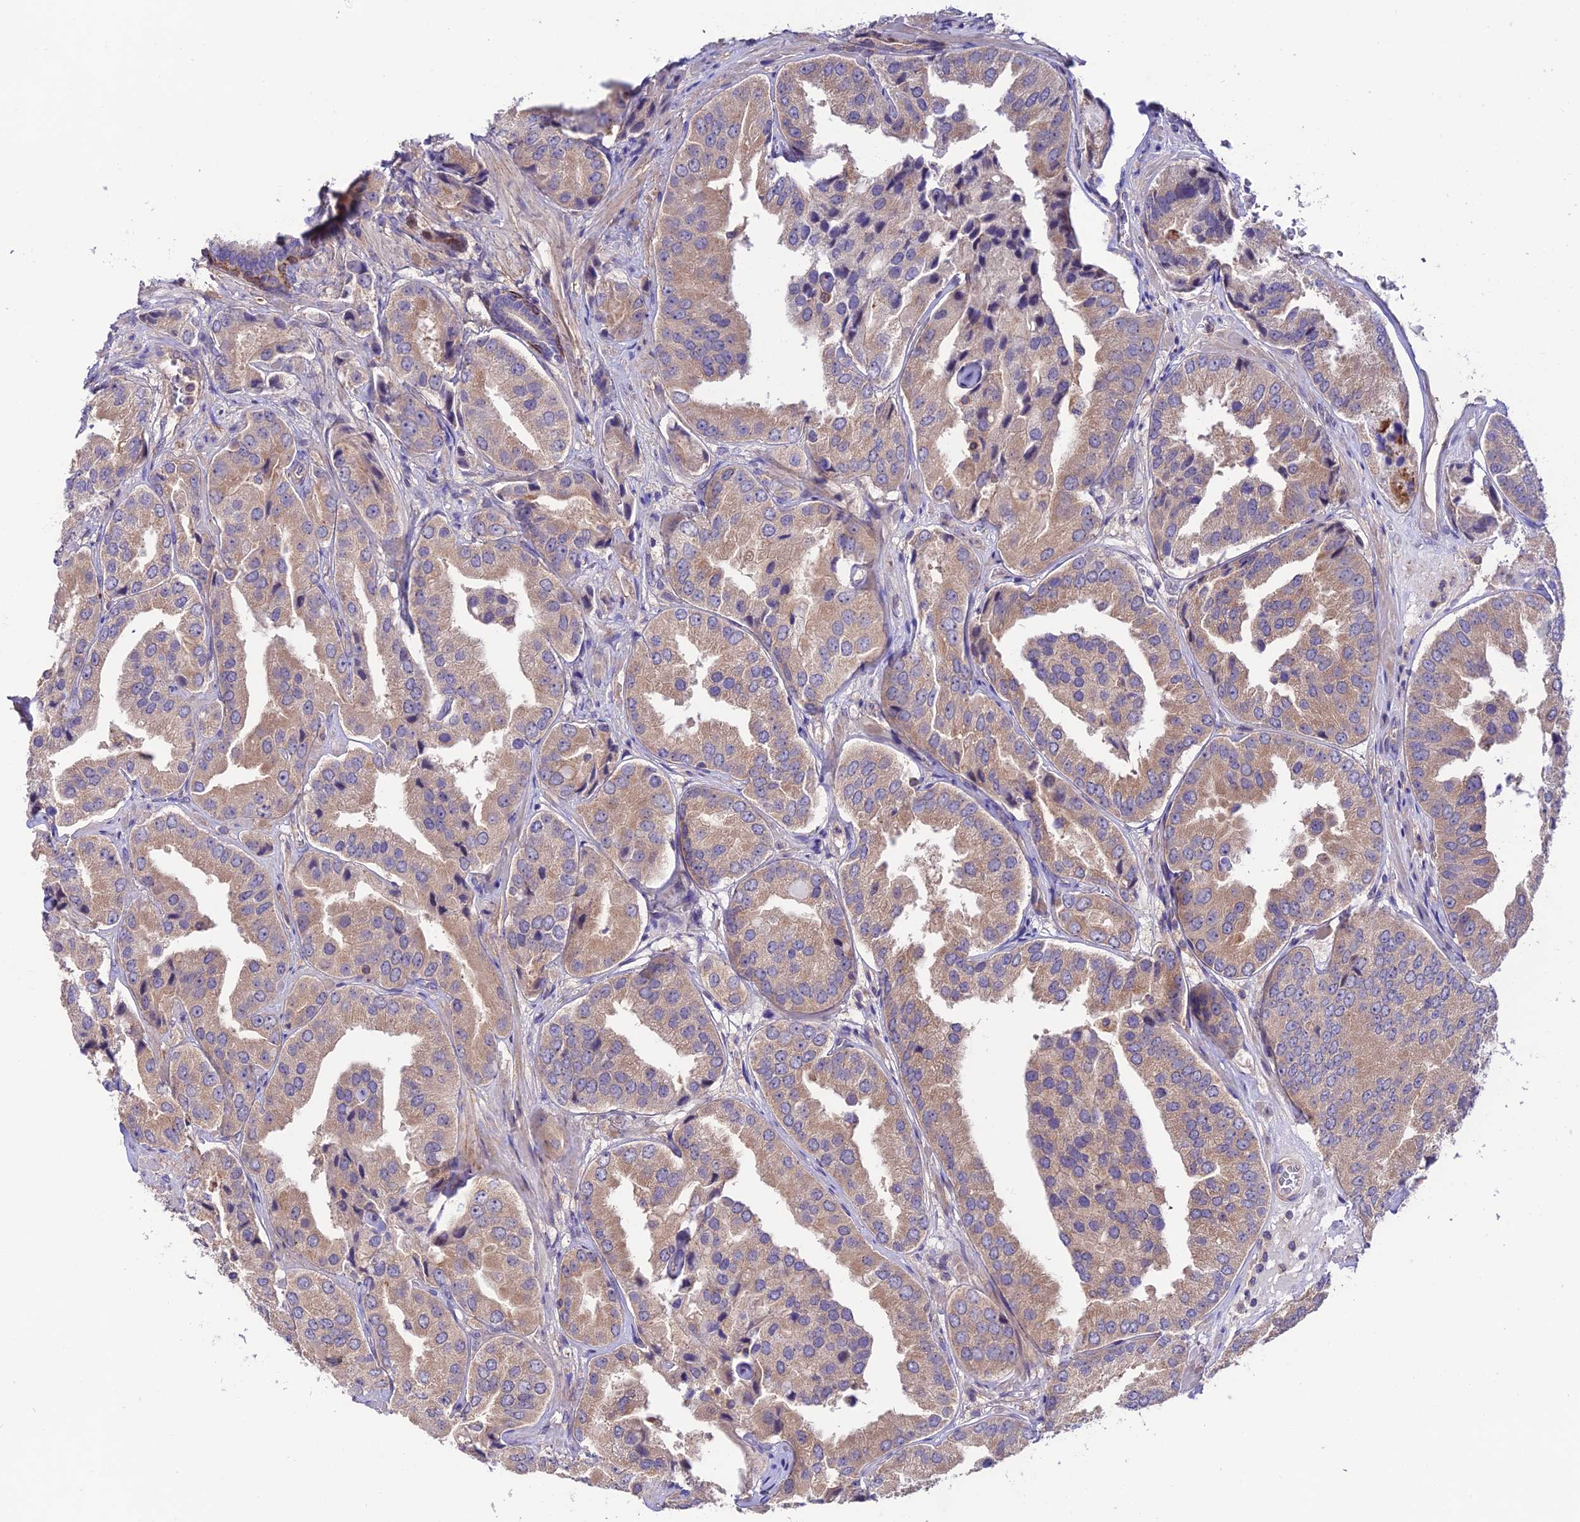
{"staining": {"intensity": "weak", "quantity": ">75%", "location": "cytoplasmic/membranous"}, "tissue": "prostate cancer", "cell_type": "Tumor cells", "image_type": "cancer", "snomed": [{"axis": "morphology", "description": "Adenocarcinoma, High grade"}, {"axis": "topography", "description": "Prostate"}], "caption": "Immunohistochemistry image of neoplastic tissue: human high-grade adenocarcinoma (prostate) stained using IHC displays low levels of weak protein expression localized specifically in the cytoplasmic/membranous of tumor cells, appearing as a cytoplasmic/membranous brown color.", "gene": "BRME1", "patient": {"sex": "male", "age": 63}}